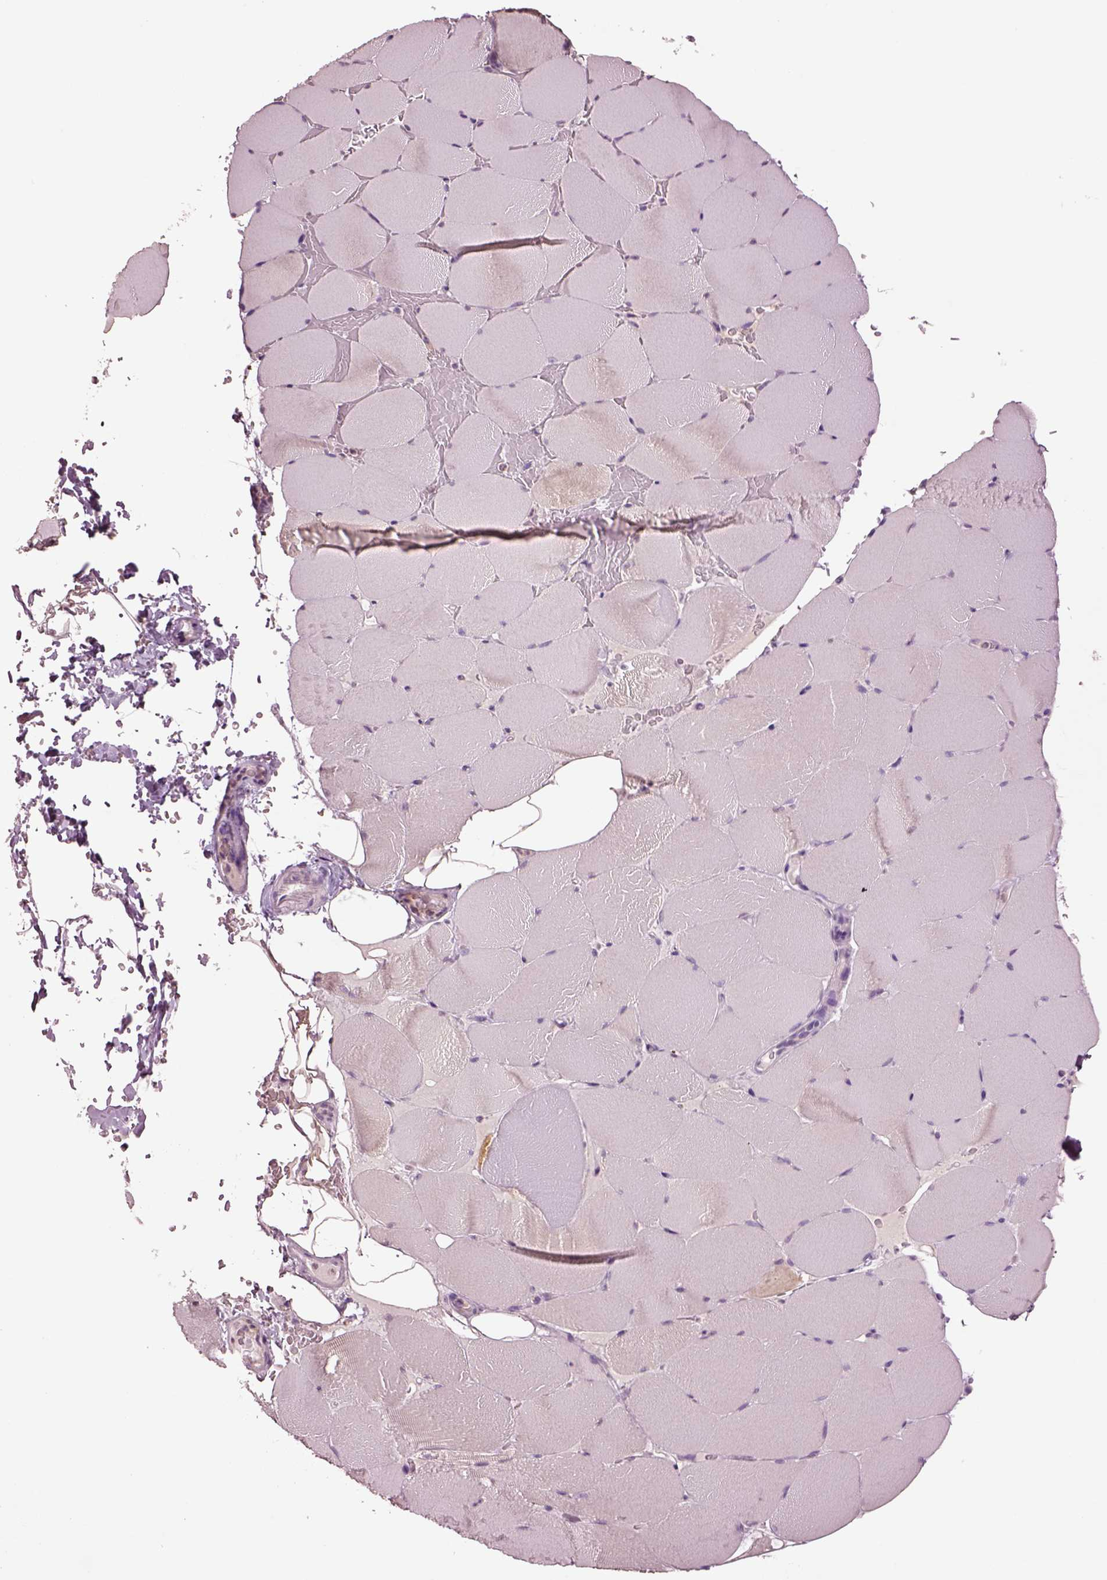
{"staining": {"intensity": "negative", "quantity": "none", "location": "none"}, "tissue": "skeletal muscle", "cell_type": "Myocytes", "image_type": "normal", "snomed": [{"axis": "morphology", "description": "Normal tissue, NOS"}, {"axis": "topography", "description": "Skeletal muscle"}], "caption": "Myocytes show no significant protein positivity in normal skeletal muscle. The staining is performed using DAB brown chromogen with nuclei counter-stained in using hematoxylin.", "gene": "CLPSL1", "patient": {"sex": "female", "age": 37}}